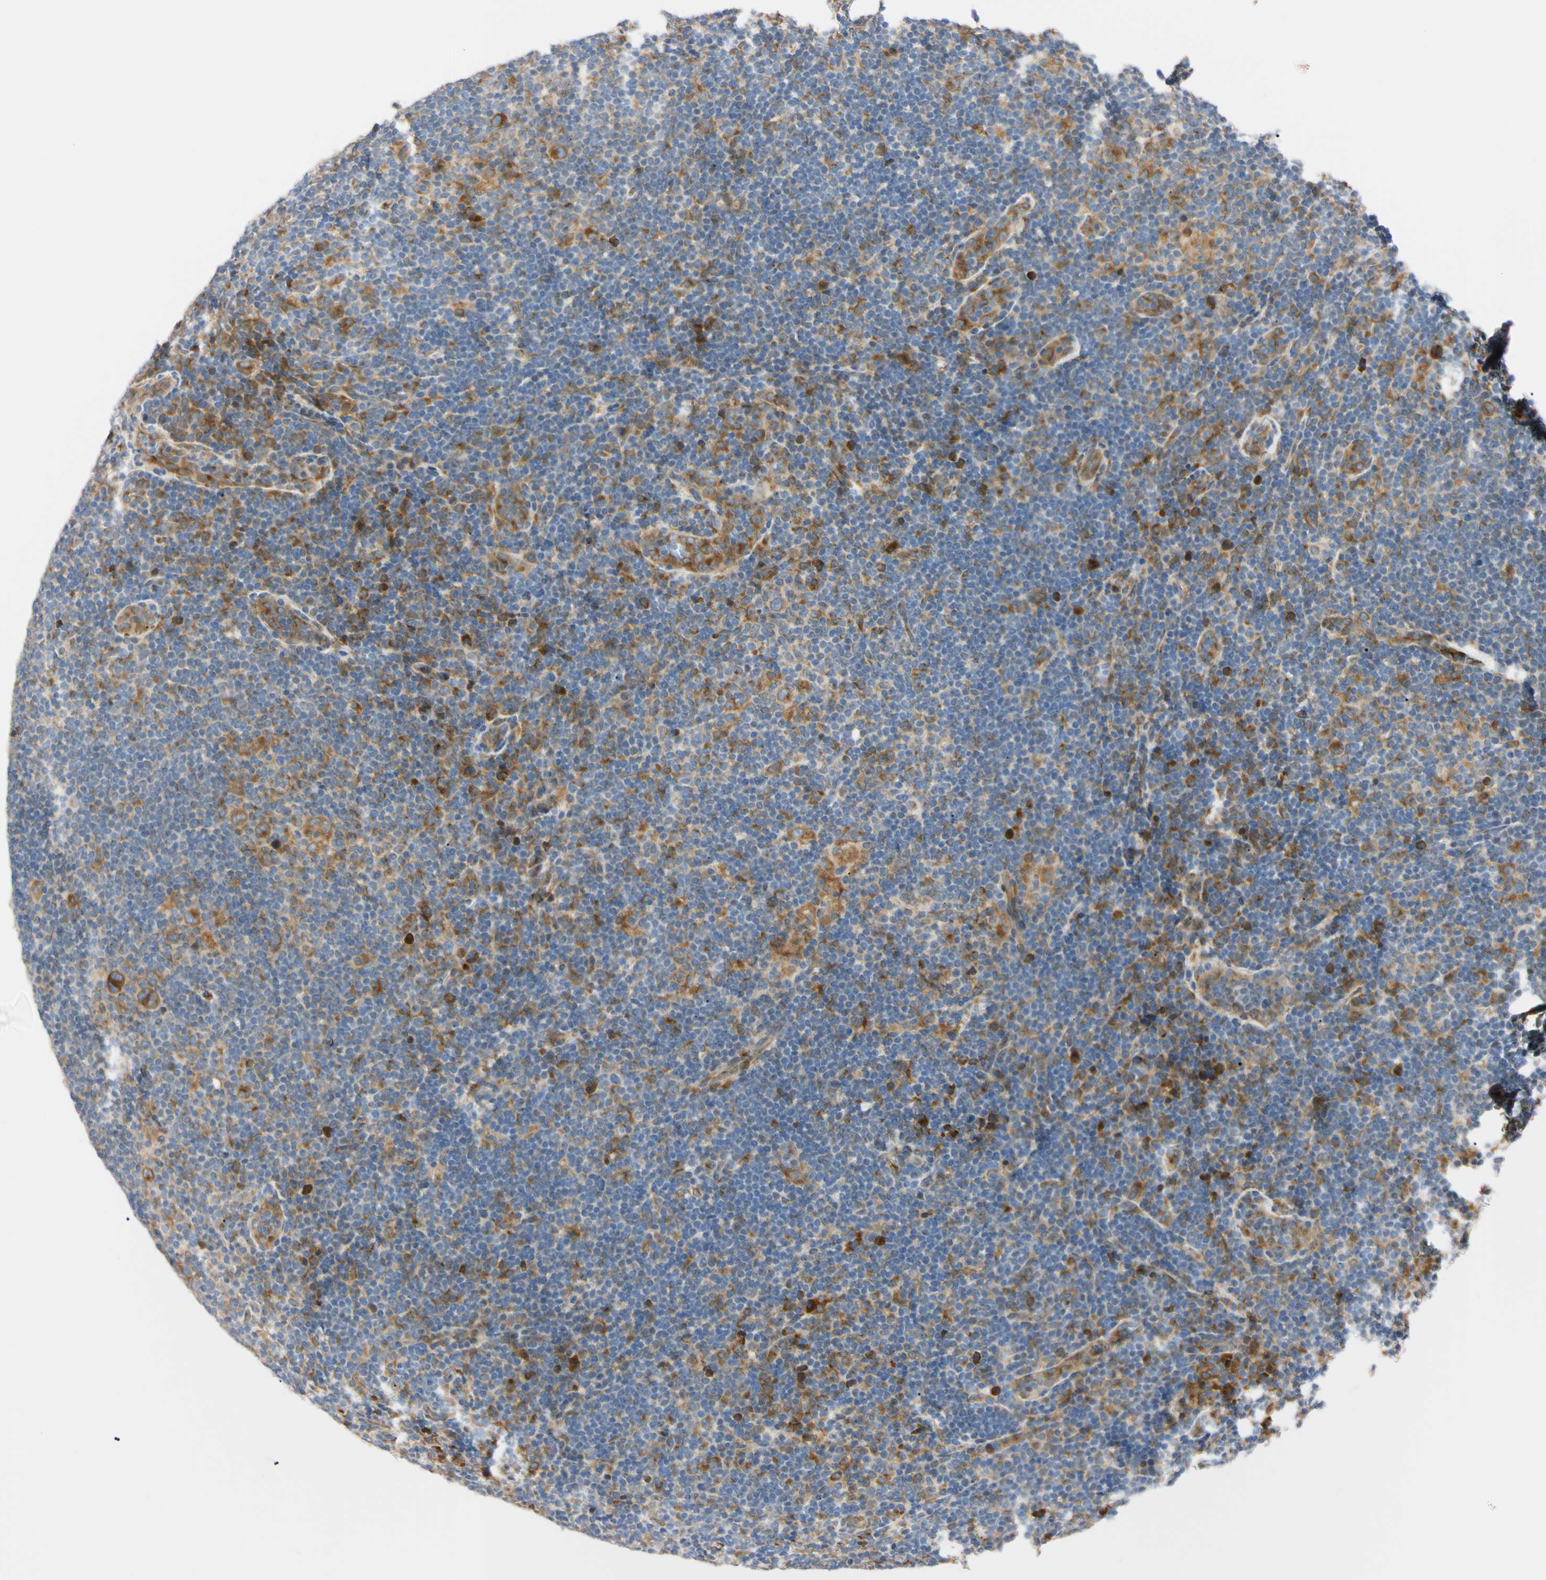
{"staining": {"intensity": "strong", "quantity": ">75%", "location": "cytoplasmic/membranous"}, "tissue": "lymphoma", "cell_type": "Tumor cells", "image_type": "cancer", "snomed": [{"axis": "morphology", "description": "Hodgkin's disease, NOS"}, {"axis": "topography", "description": "Lymph node"}], "caption": "Lymphoma stained for a protein (brown) demonstrates strong cytoplasmic/membranous positive expression in approximately >75% of tumor cells.", "gene": "IER3IP1", "patient": {"sex": "female", "age": 57}}